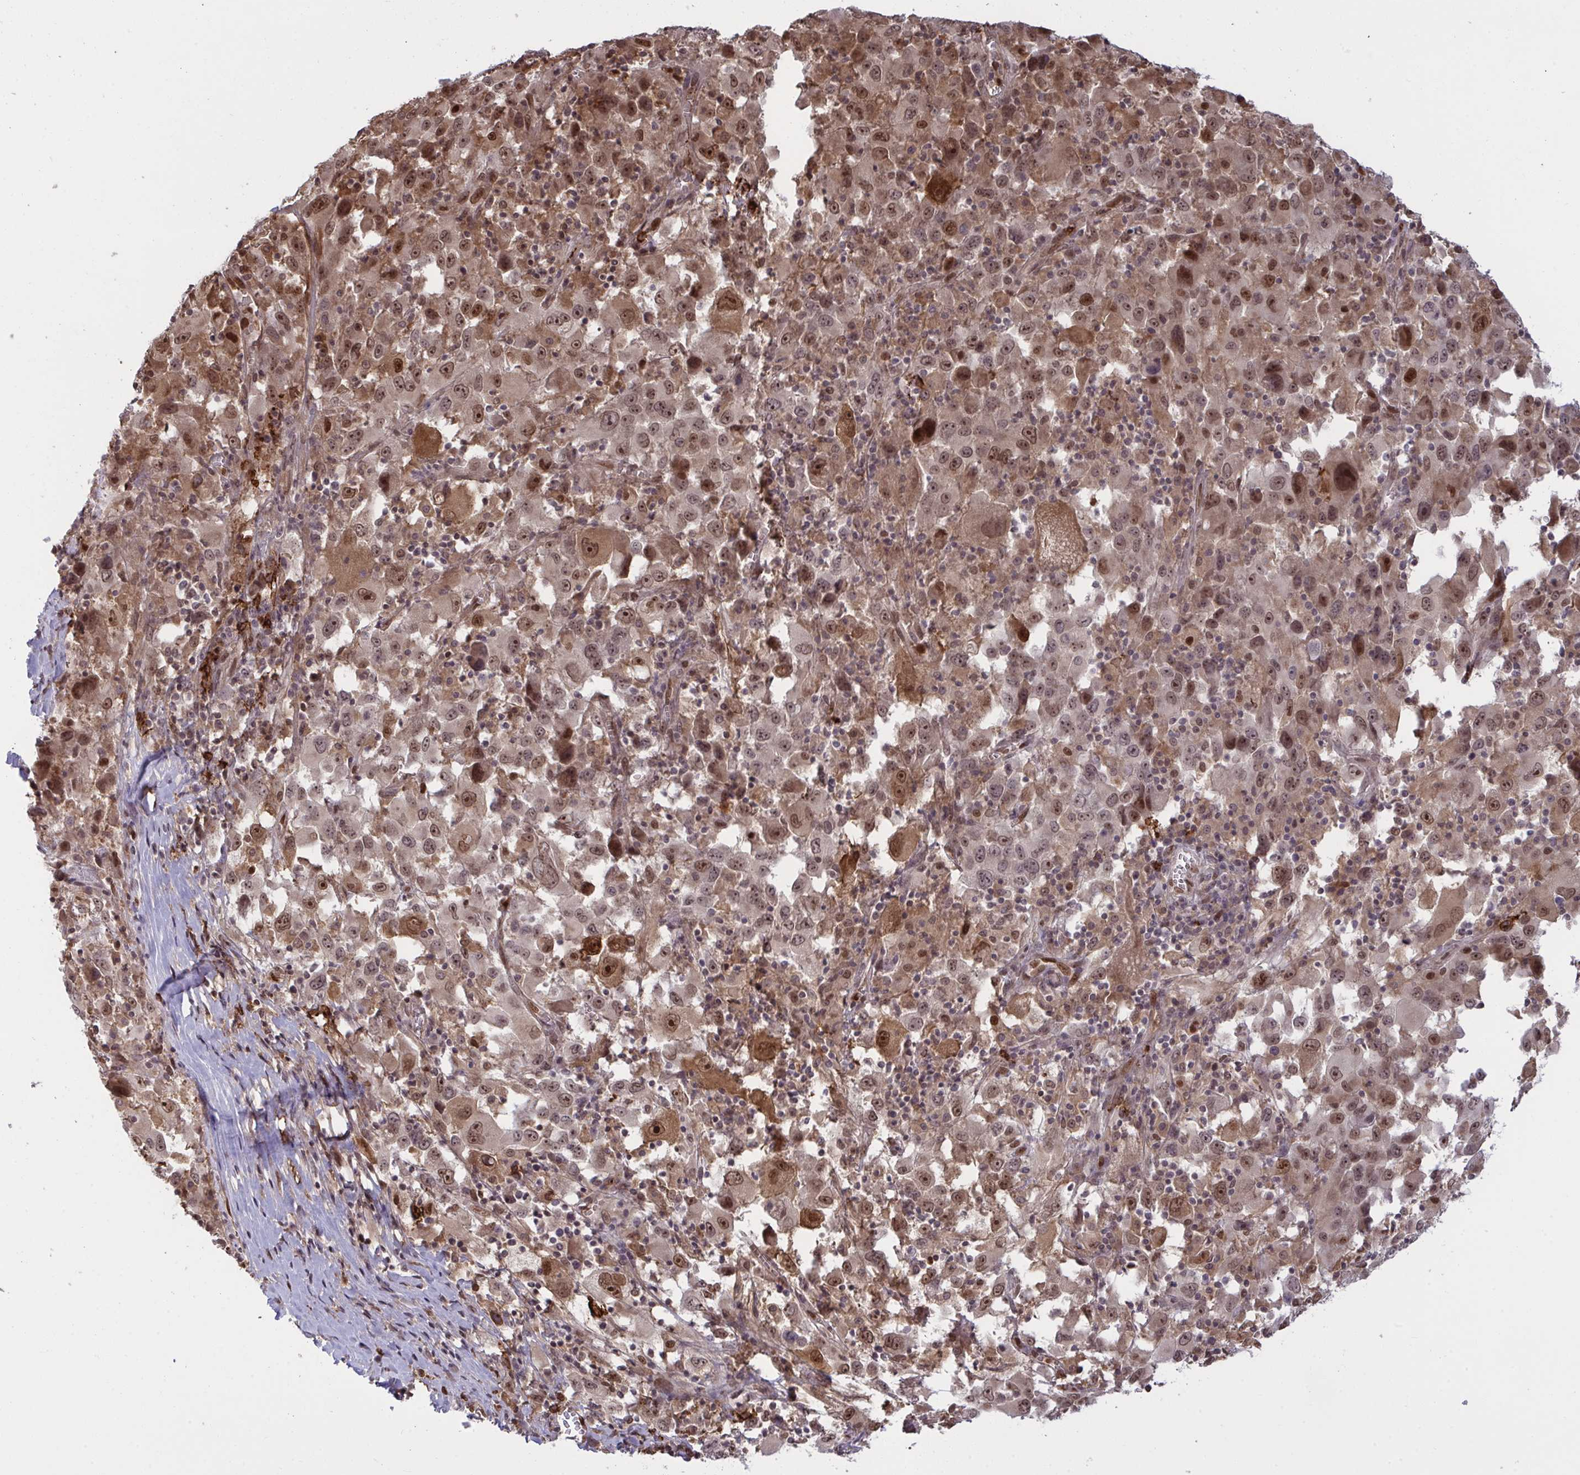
{"staining": {"intensity": "moderate", "quantity": ">75%", "location": "cytoplasmic/membranous,nuclear"}, "tissue": "melanoma", "cell_type": "Tumor cells", "image_type": "cancer", "snomed": [{"axis": "morphology", "description": "Malignant melanoma, Metastatic site"}, {"axis": "topography", "description": "Soft tissue"}], "caption": "Moderate cytoplasmic/membranous and nuclear expression is present in approximately >75% of tumor cells in malignant melanoma (metastatic site).", "gene": "UXT", "patient": {"sex": "male", "age": 50}}